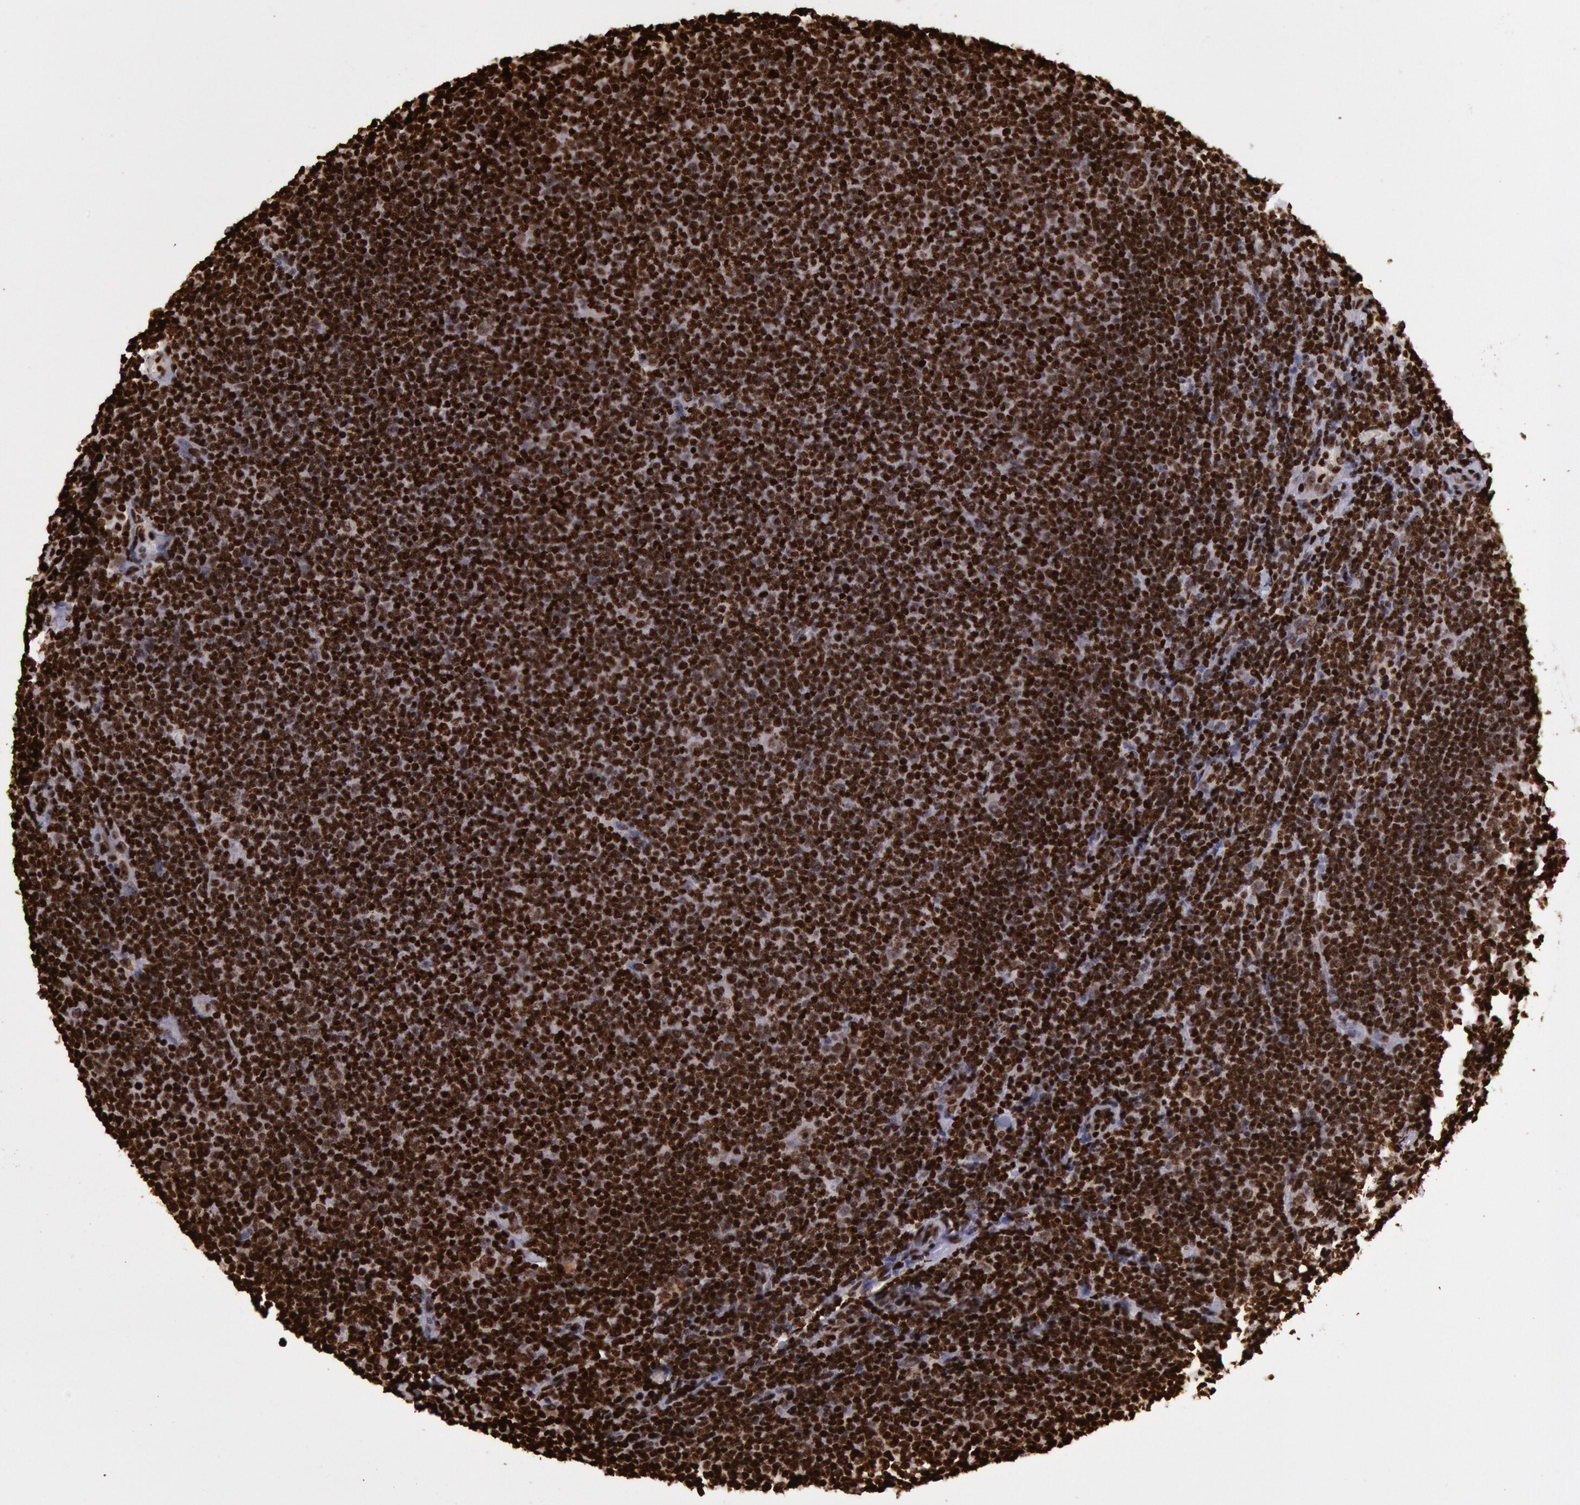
{"staining": {"intensity": "strong", "quantity": ">75%", "location": "nuclear"}, "tissue": "lymphoma", "cell_type": "Tumor cells", "image_type": "cancer", "snomed": [{"axis": "morphology", "description": "Malignant lymphoma, non-Hodgkin's type, Low grade"}, {"axis": "topography", "description": "Lymph node"}], "caption": "This is an image of IHC staining of malignant lymphoma, non-Hodgkin's type (low-grade), which shows strong positivity in the nuclear of tumor cells.", "gene": "H3-4", "patient": {"sex": "male", "age": 74}}